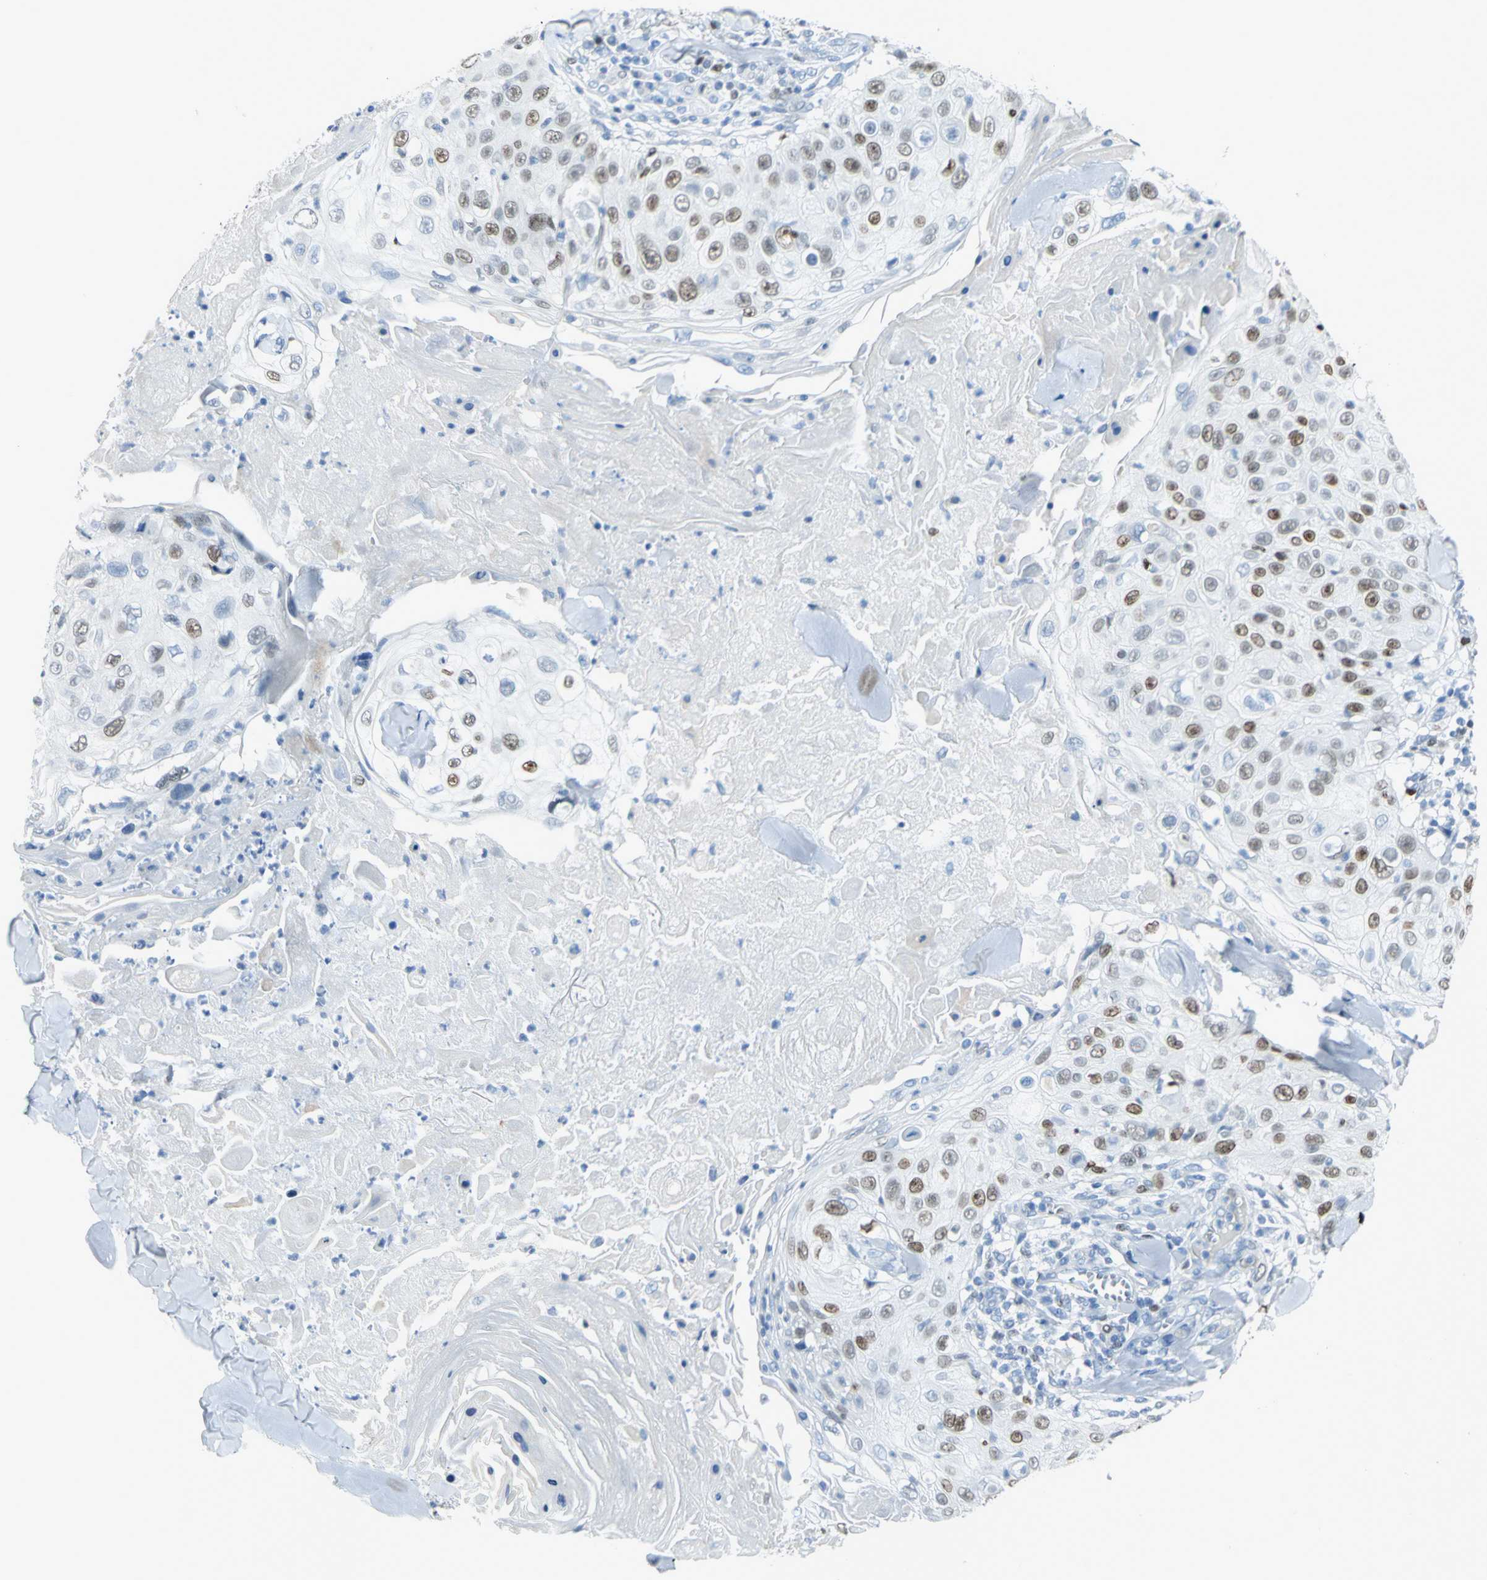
{"staining": {"intensity": "moderate", "quantity": "25%-75%", "location": "nuclear"}, "tissue": "skin cancer", "cell_type": "Tumor cells", "image_type": "cancer", "snomed": [{"axis": "morphology", "description": "Squamous cell carcinoma, NOS"}, {"axis": "topography", "description": "Skin"}], "caption": "This photomicrograph demonstrates immunohistochemistry staining of human skin cancer, with medium moderate nuclear staining in about 25%-75% of tumor cells.", "gene": "MCM3", "patient": {"sex": "male", "age": 86}}